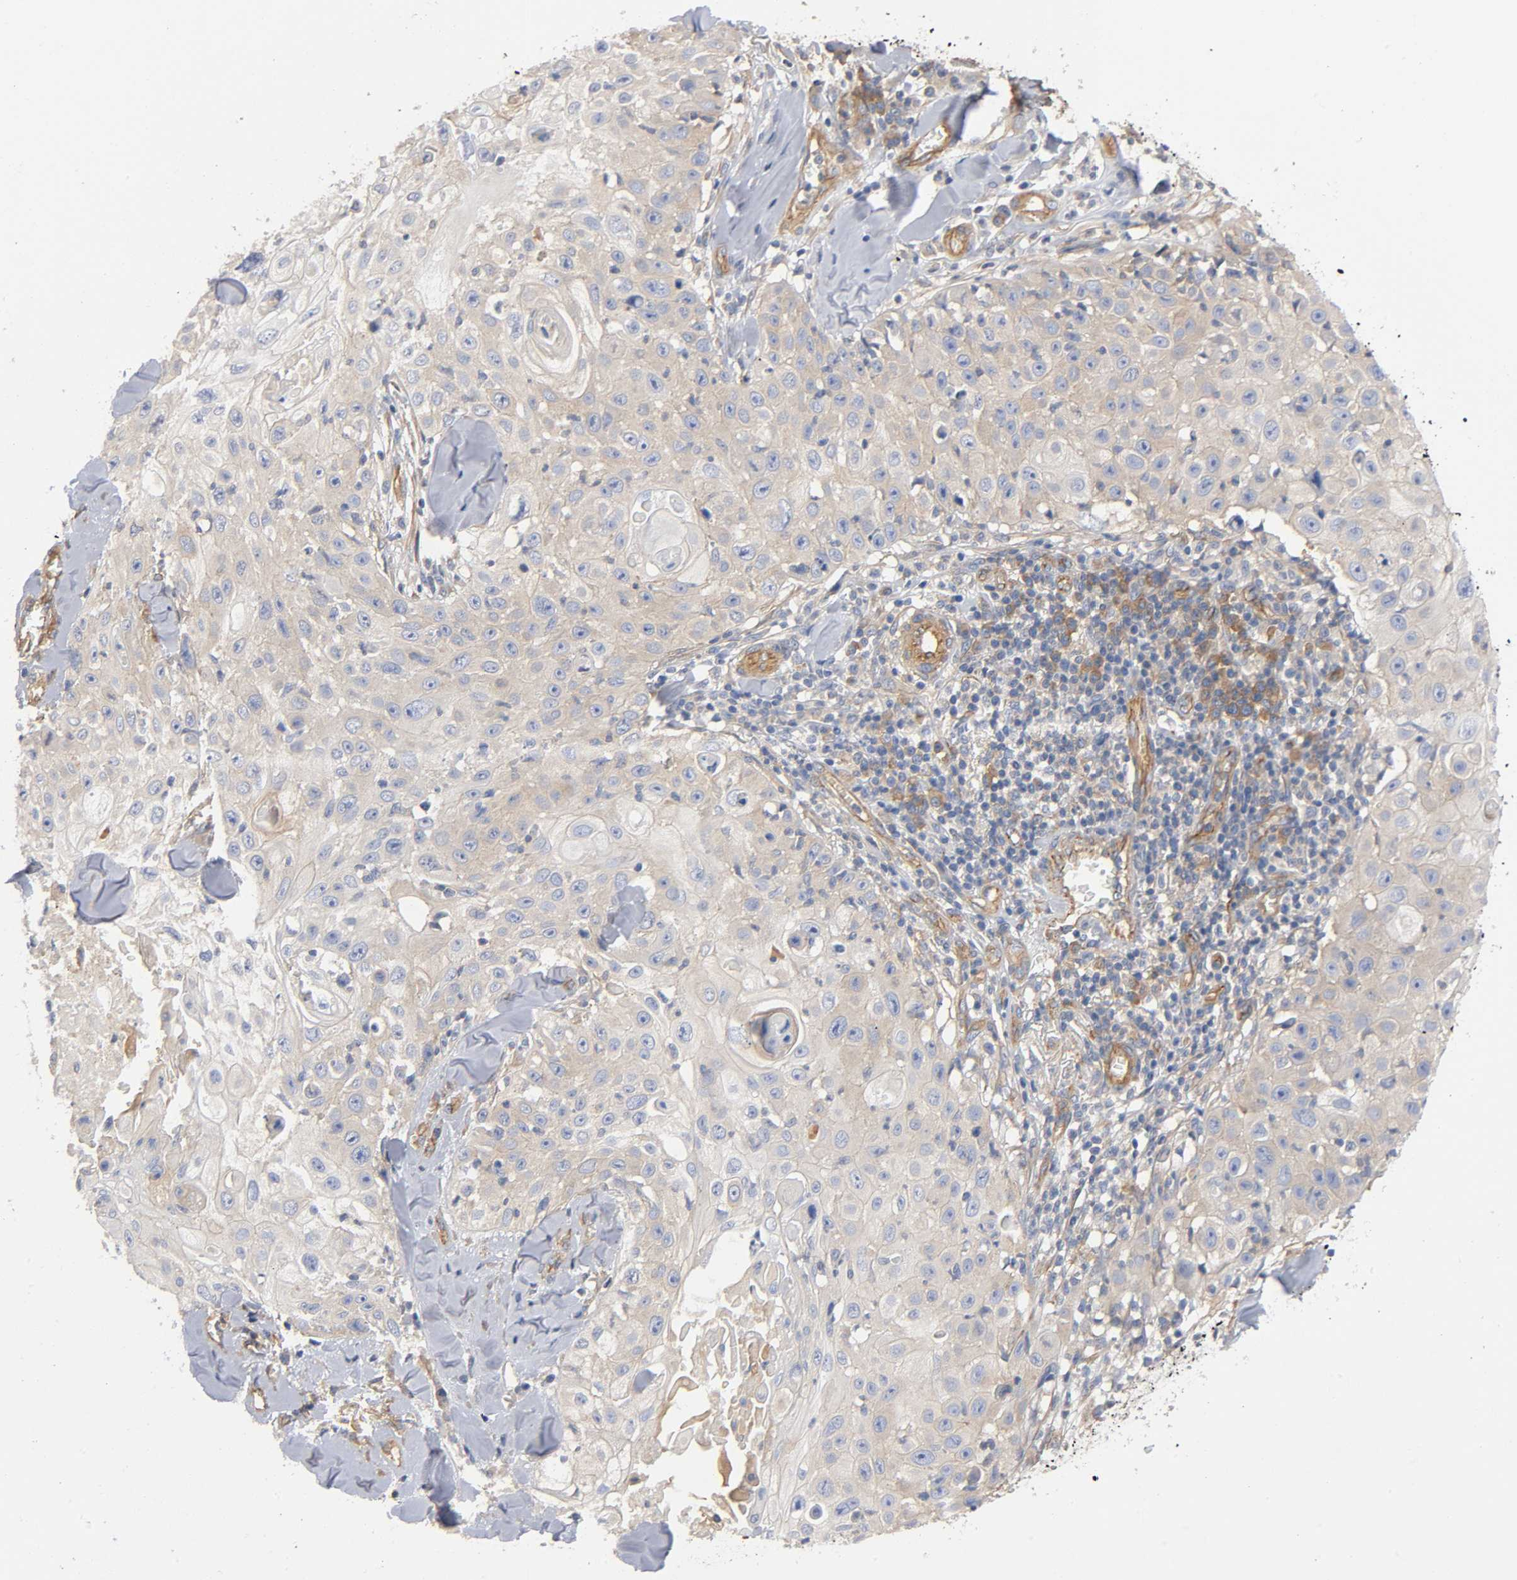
{"staining": {"intensity": "negative", "quantity": "none", "location": "none"}, "tissue": "skin cancer", "cell_type": "Tumor cells", "image_type": "cancer", "snomed": [{"axis": "morphology", "description": "Squamous cell carcinoma, NOS"}, {"axis": "topography", "description": "Skin"}], "caption": "Image shows no significant protein positivity in tumor cells of skin cancer. (Immunohistochemistry, brightfield microscopy, high magnification).", "gene": "MARS1", "patient": {"sex": "male", "age": 86}}